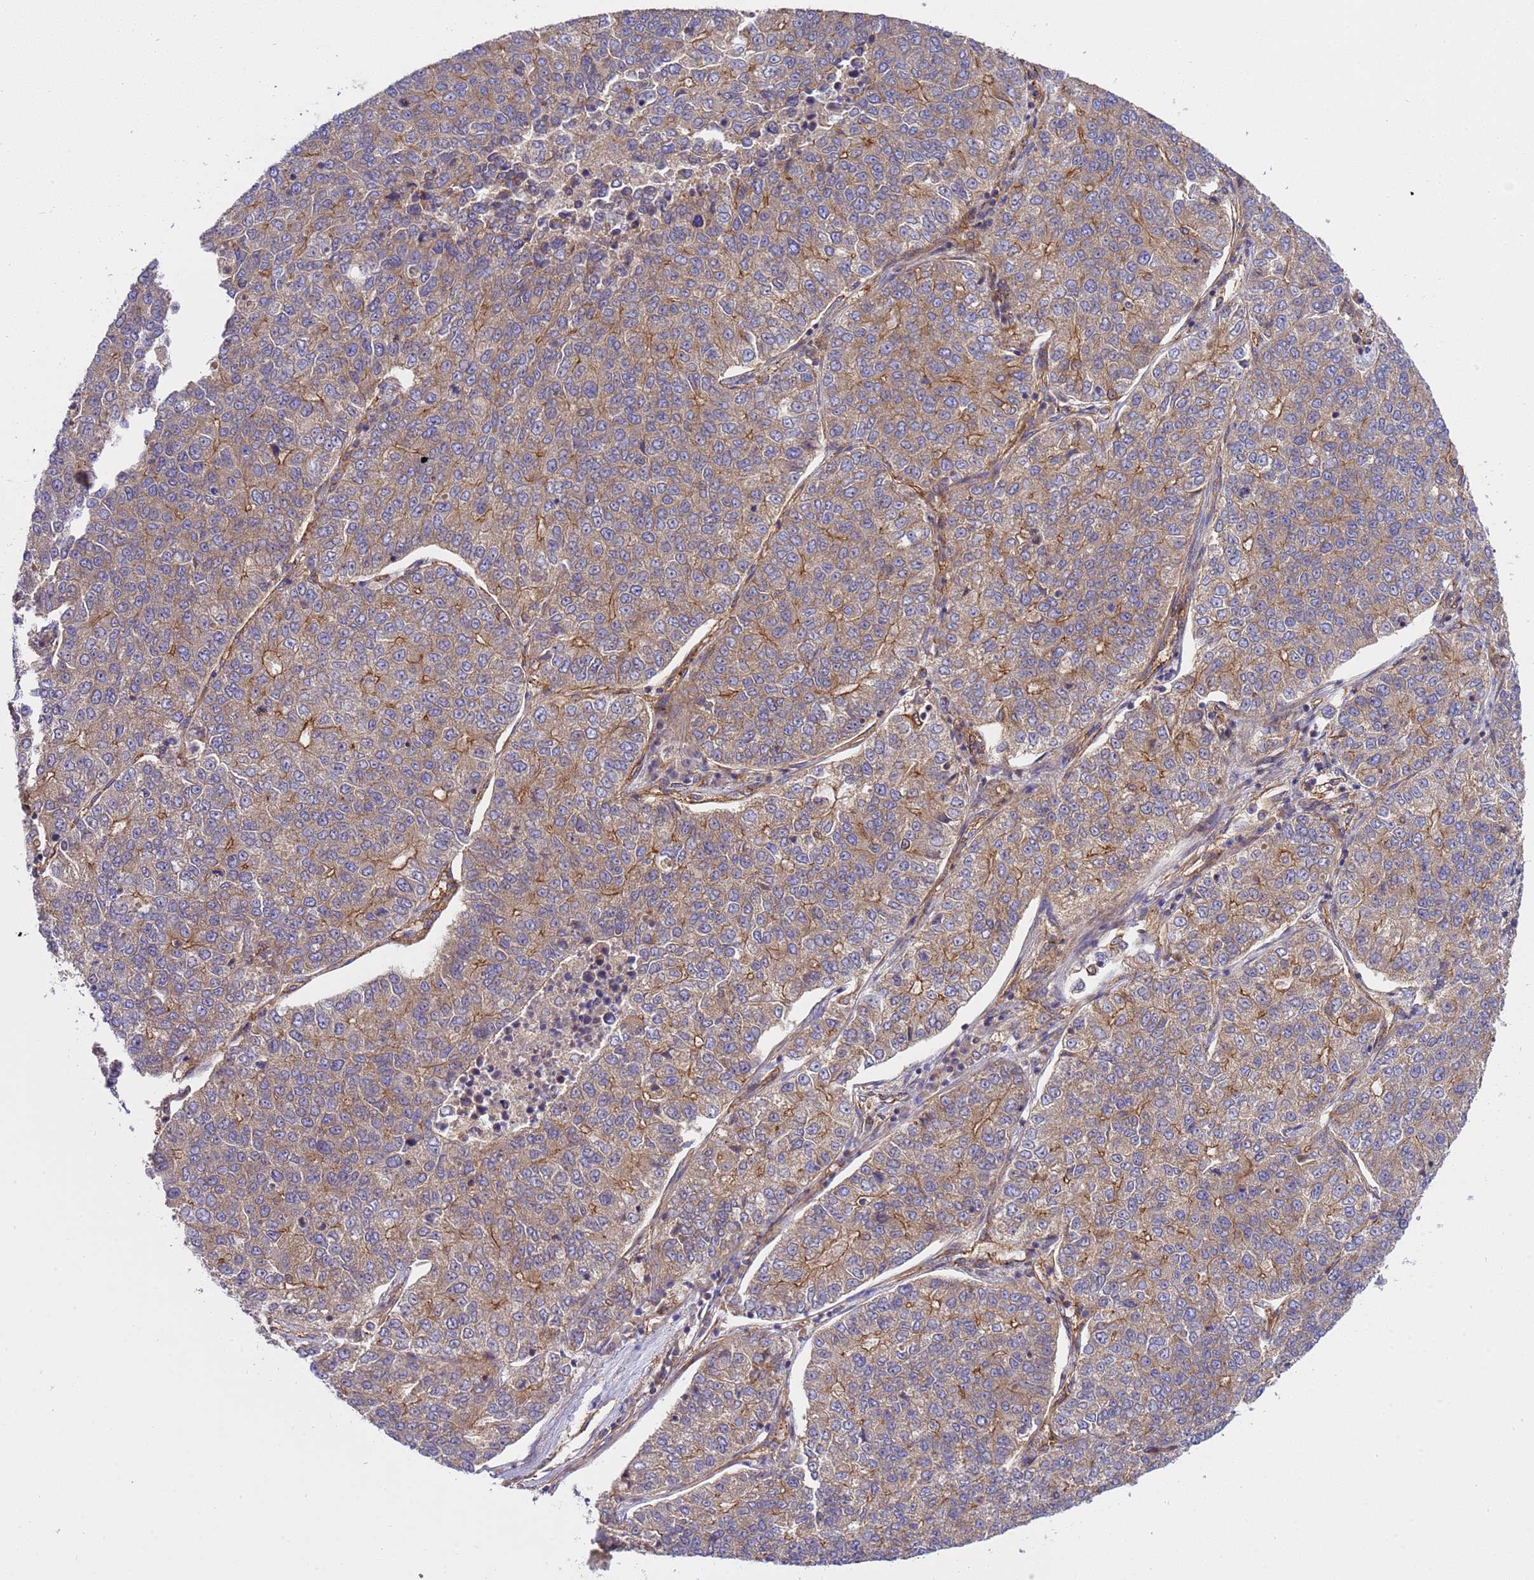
{"staining": {"intensity": "moderate", "quantity": "25%-75%", "location": "cytoplasmic/membranous"}, "tissue": "lung cancer", "cell_type": "Tumor cells", "image_type": "cancer", "snomed": [{"axis": "morphology", "description": "Adenocarcinoma, NOS"}, {"axis": "topography", "description": "Lung"}], "caption": "A micrograph of human adenocarcinoma (lung) stained for a protein demonstrates moderate cytoplasmic/membranous brown staining in tumor cells. The staining was performed using DAB, with brown indicating positive protein expression. Nuclei are stained blue with hematoxylin.", "gene": "SMCO3", "patient": {"sex": "male", "age": 49}}